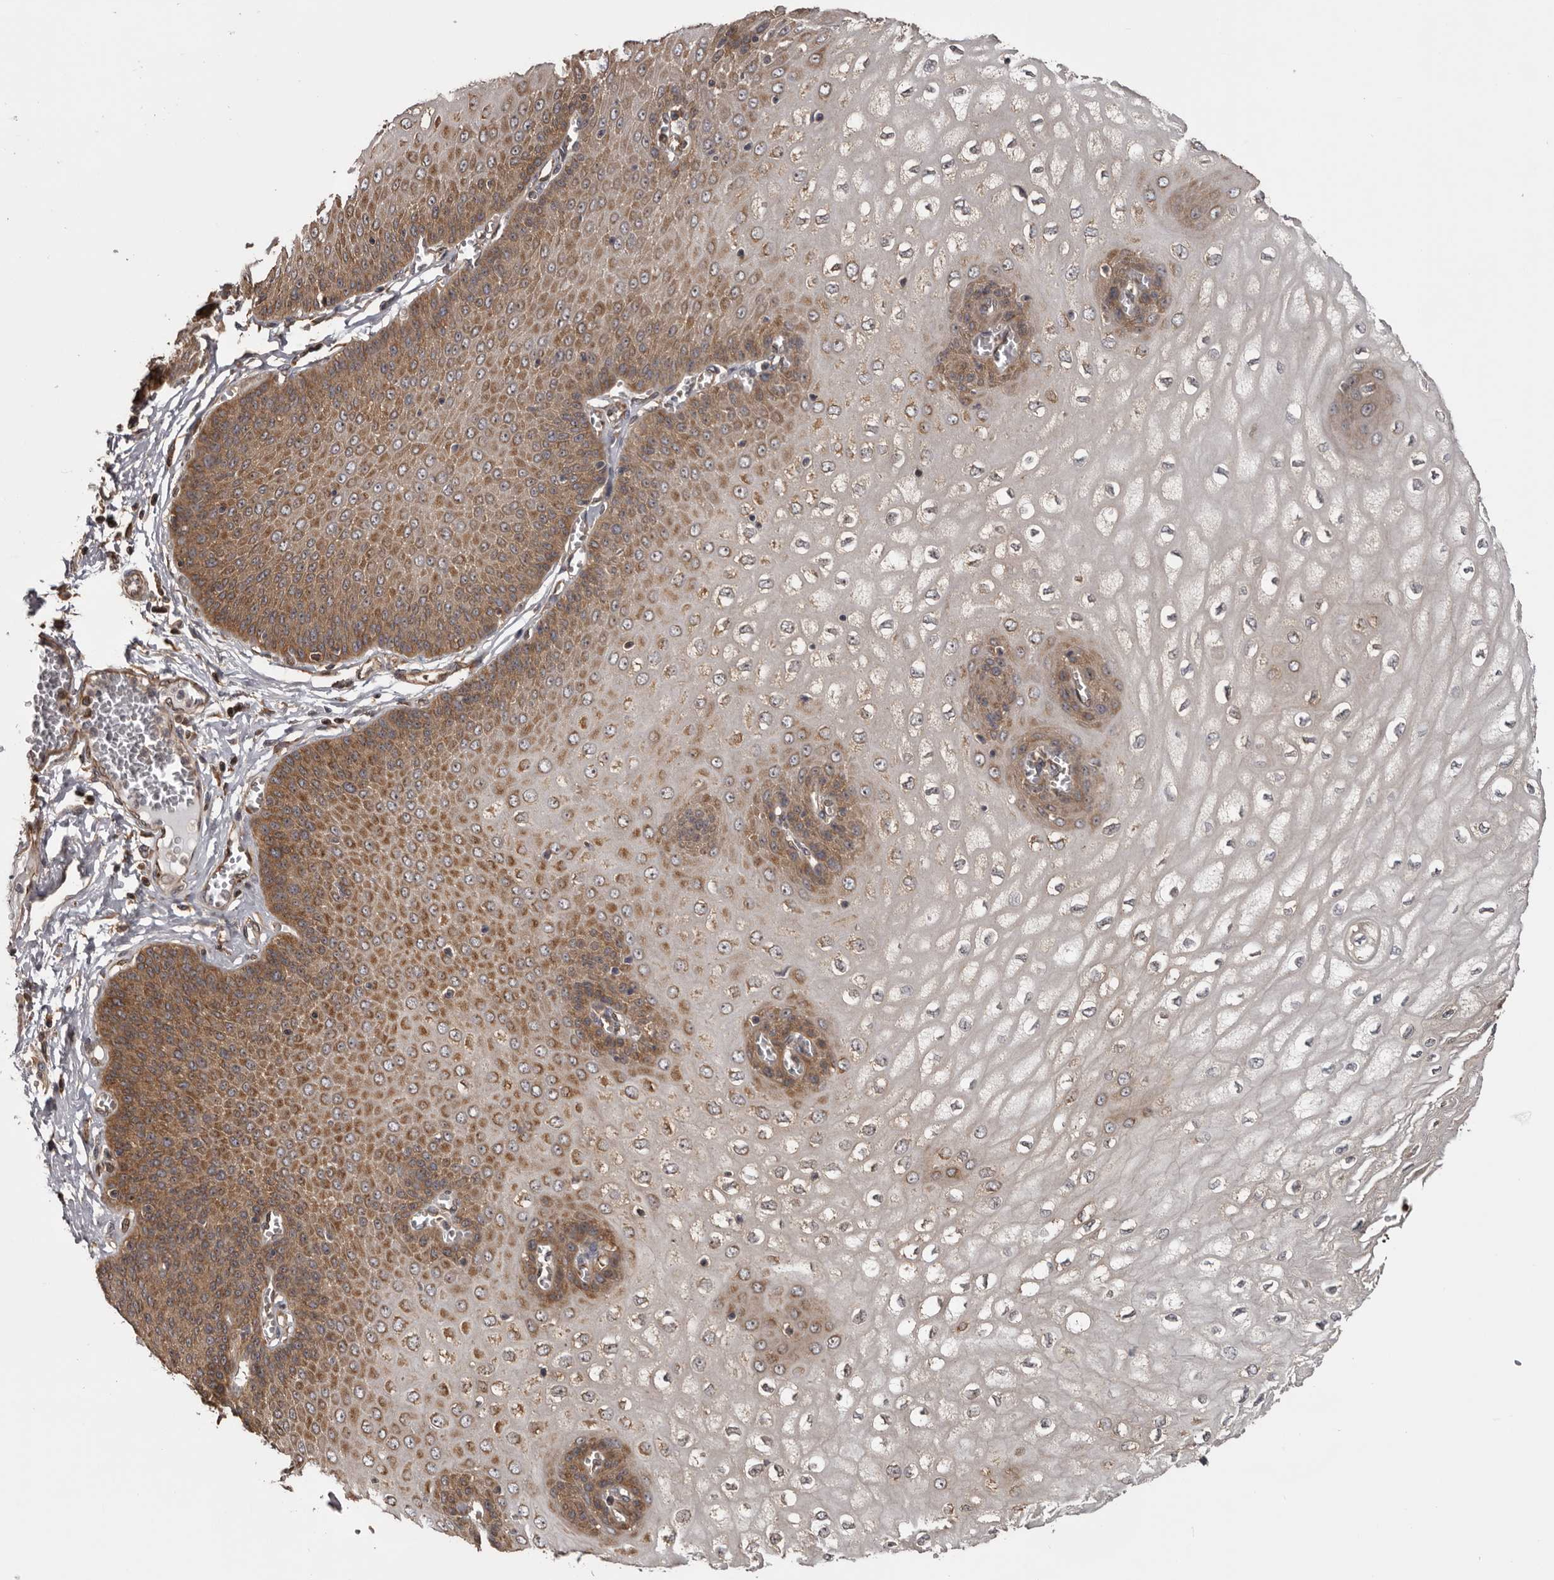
{"staining": {"intensity": "moderate", "quantity": ">75%", "location": "cytoplasmic/membranous"}, "tissue": "esophagus", "cell_type": "Squamous epithelial cells", "image_type": "normal", "snomed": [{"axis": "morphology", "description": "Normal tissue, NOS"}, {"axis": "topography", "description": "Esophagus"}], "caption": "Brown immunohistochemical staining in unremarkable human esophagus demonstrates moderate cytoplasmic/membranous expression in approximately >75% of squamous epithelial cells.", "gene": "DARS1", "patient": {"sex": "male", "age": 60}}